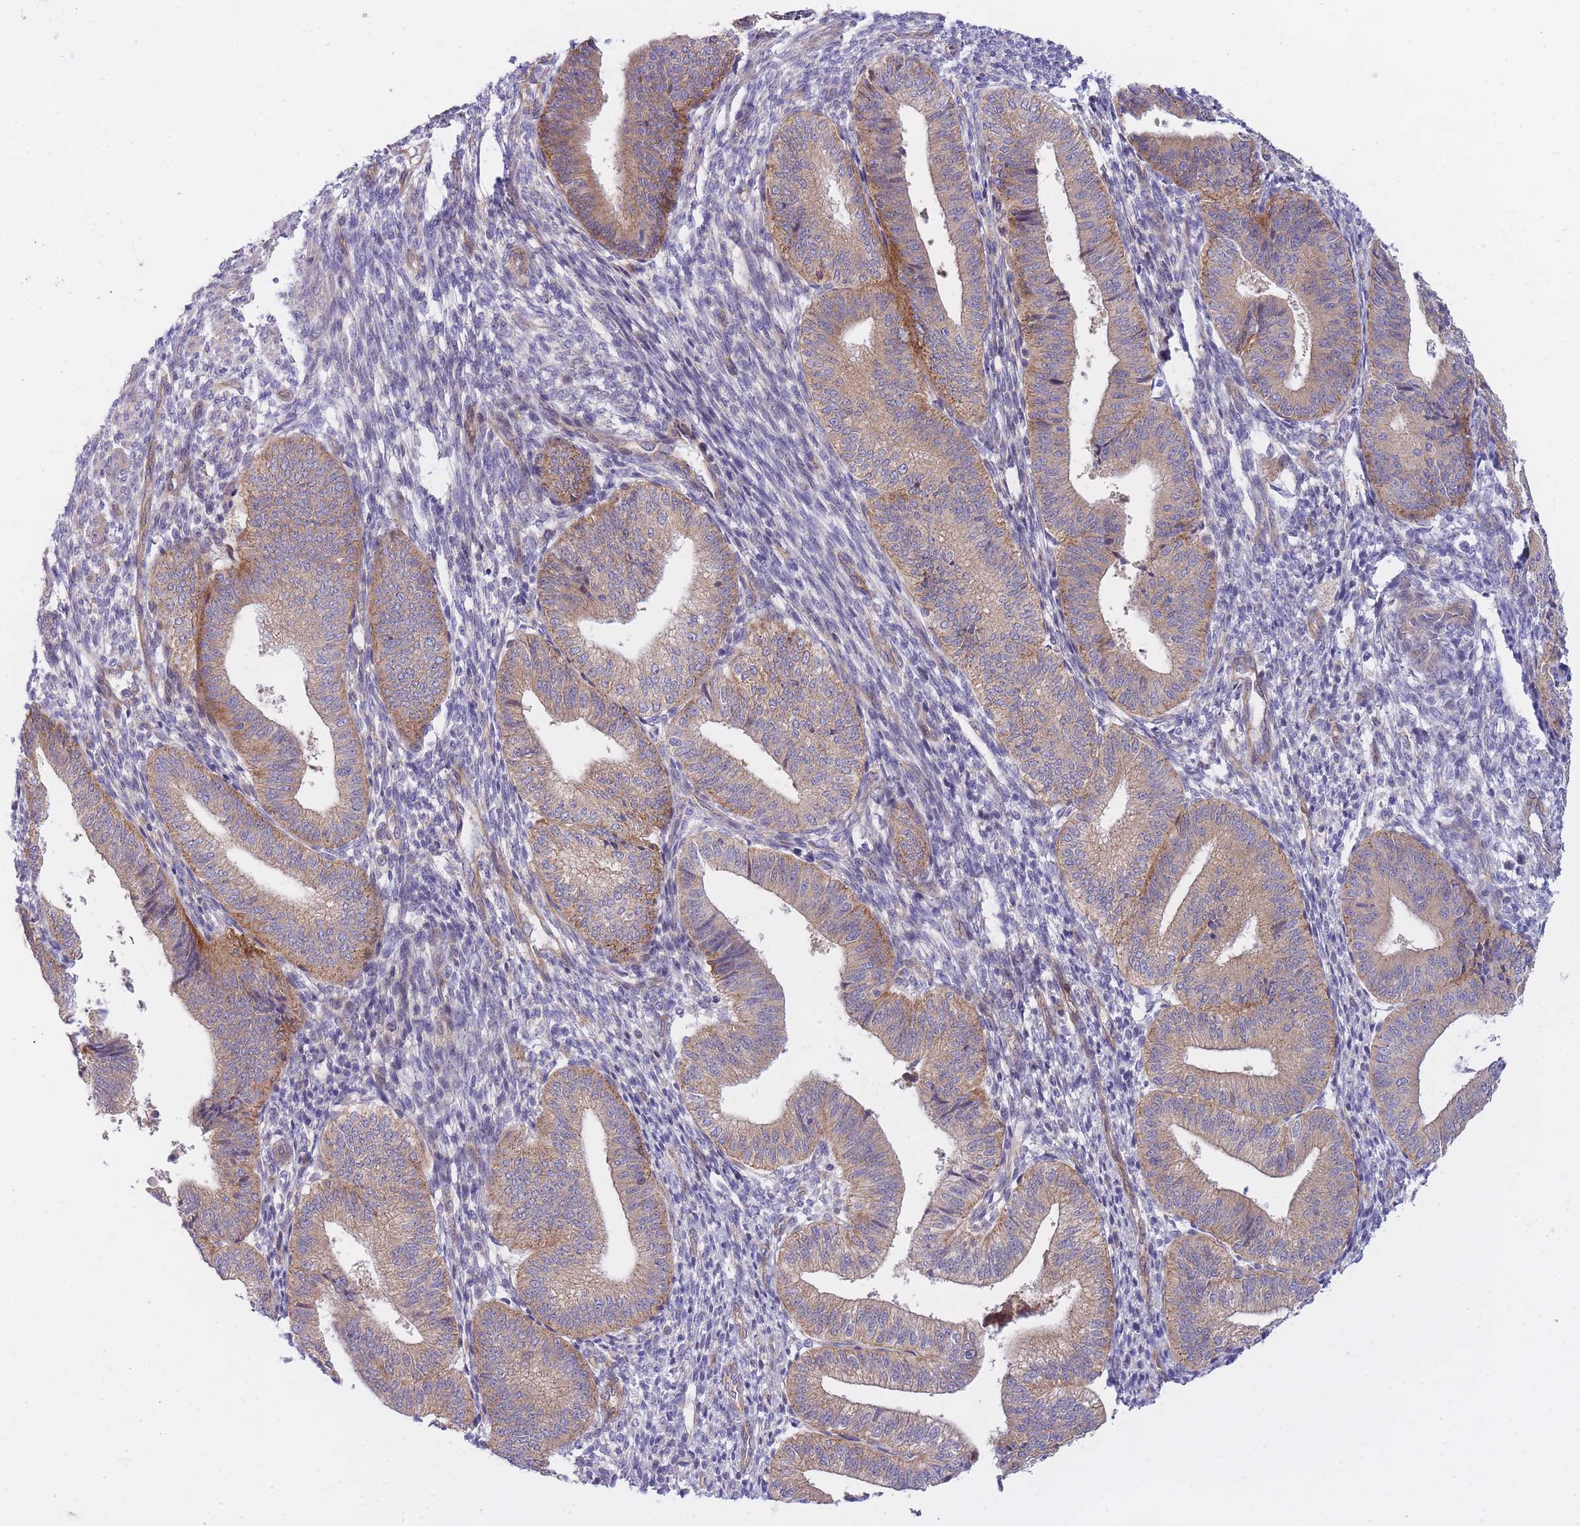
{"staining": {"intensity": "negative", "quantity": "none", "location": "none"}, "tissue": "endometrium", "cell_type": "Cells in endometrial stroma", "image_type": "normal", "snomed": [{"axis": "morphology", "description": "Normal tissue, NOS"}, {"axis": "topography", "description": "Endometrium"}], "caption": "Image shows no significant protein expression in cells in endometrial stroma of benign endometrium.", "gene": "CHAC1", "patient": {"sex": "female", "age": 34}}